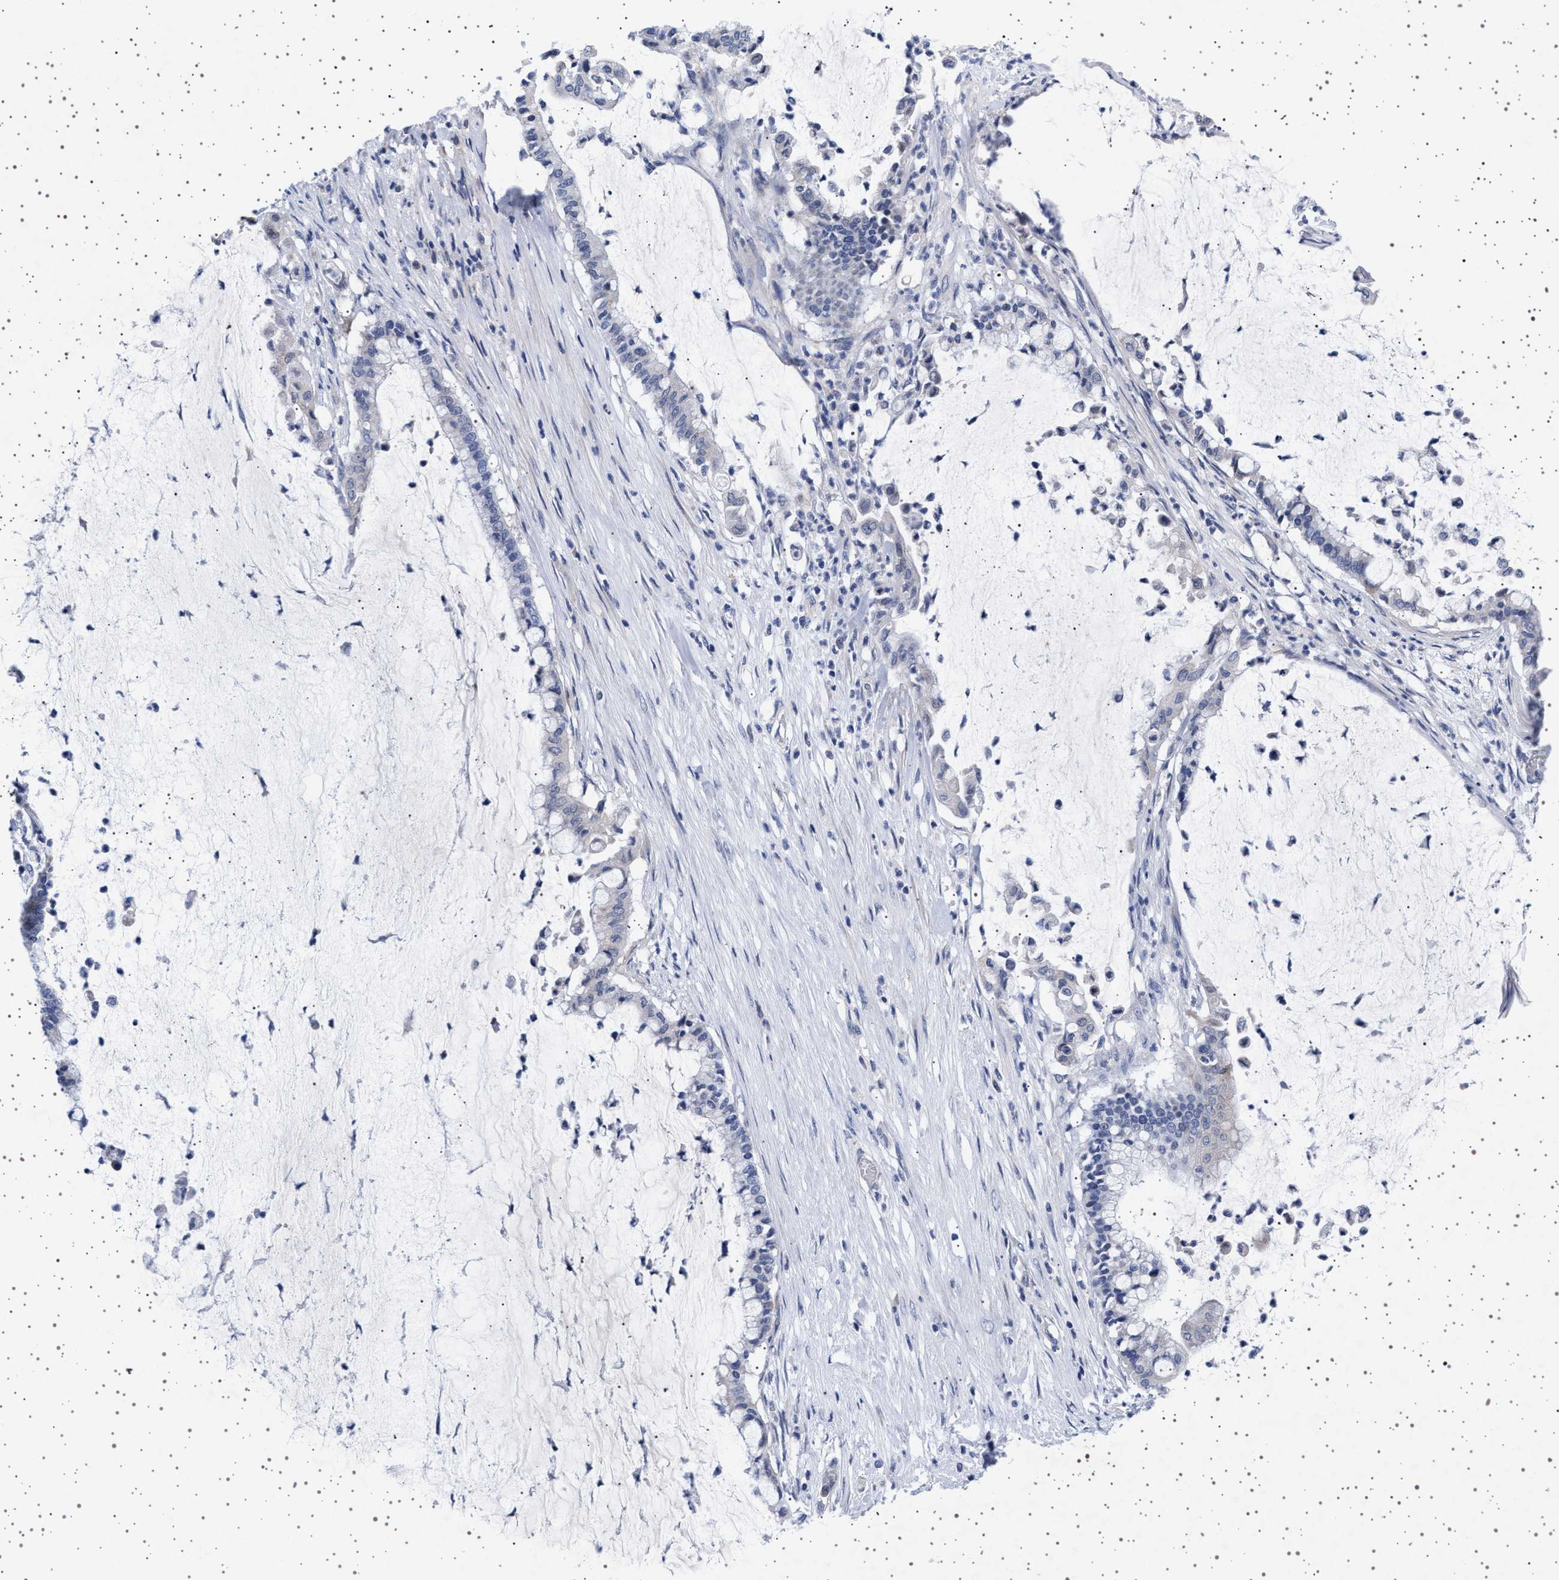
{"staining": {"intensity": "negative", "quantity": "none", "location": "none"}, "tissue": "pancreatic cancer", "cell_type": "Tumor cells", "image_type": "cancer", "snomed": [{"axis": "morphology", "description": "Adenocarcinoma, NOS"}, {"axis": "topography", "description": "Pancreas"}], "caption": "DAB immunohistochemical staining of human pancreatic adenocarcinoma shows no significant positivity in tumor cells.", "gene": "TRMT10B", "patient": {"sex": "male", "age": 41}}